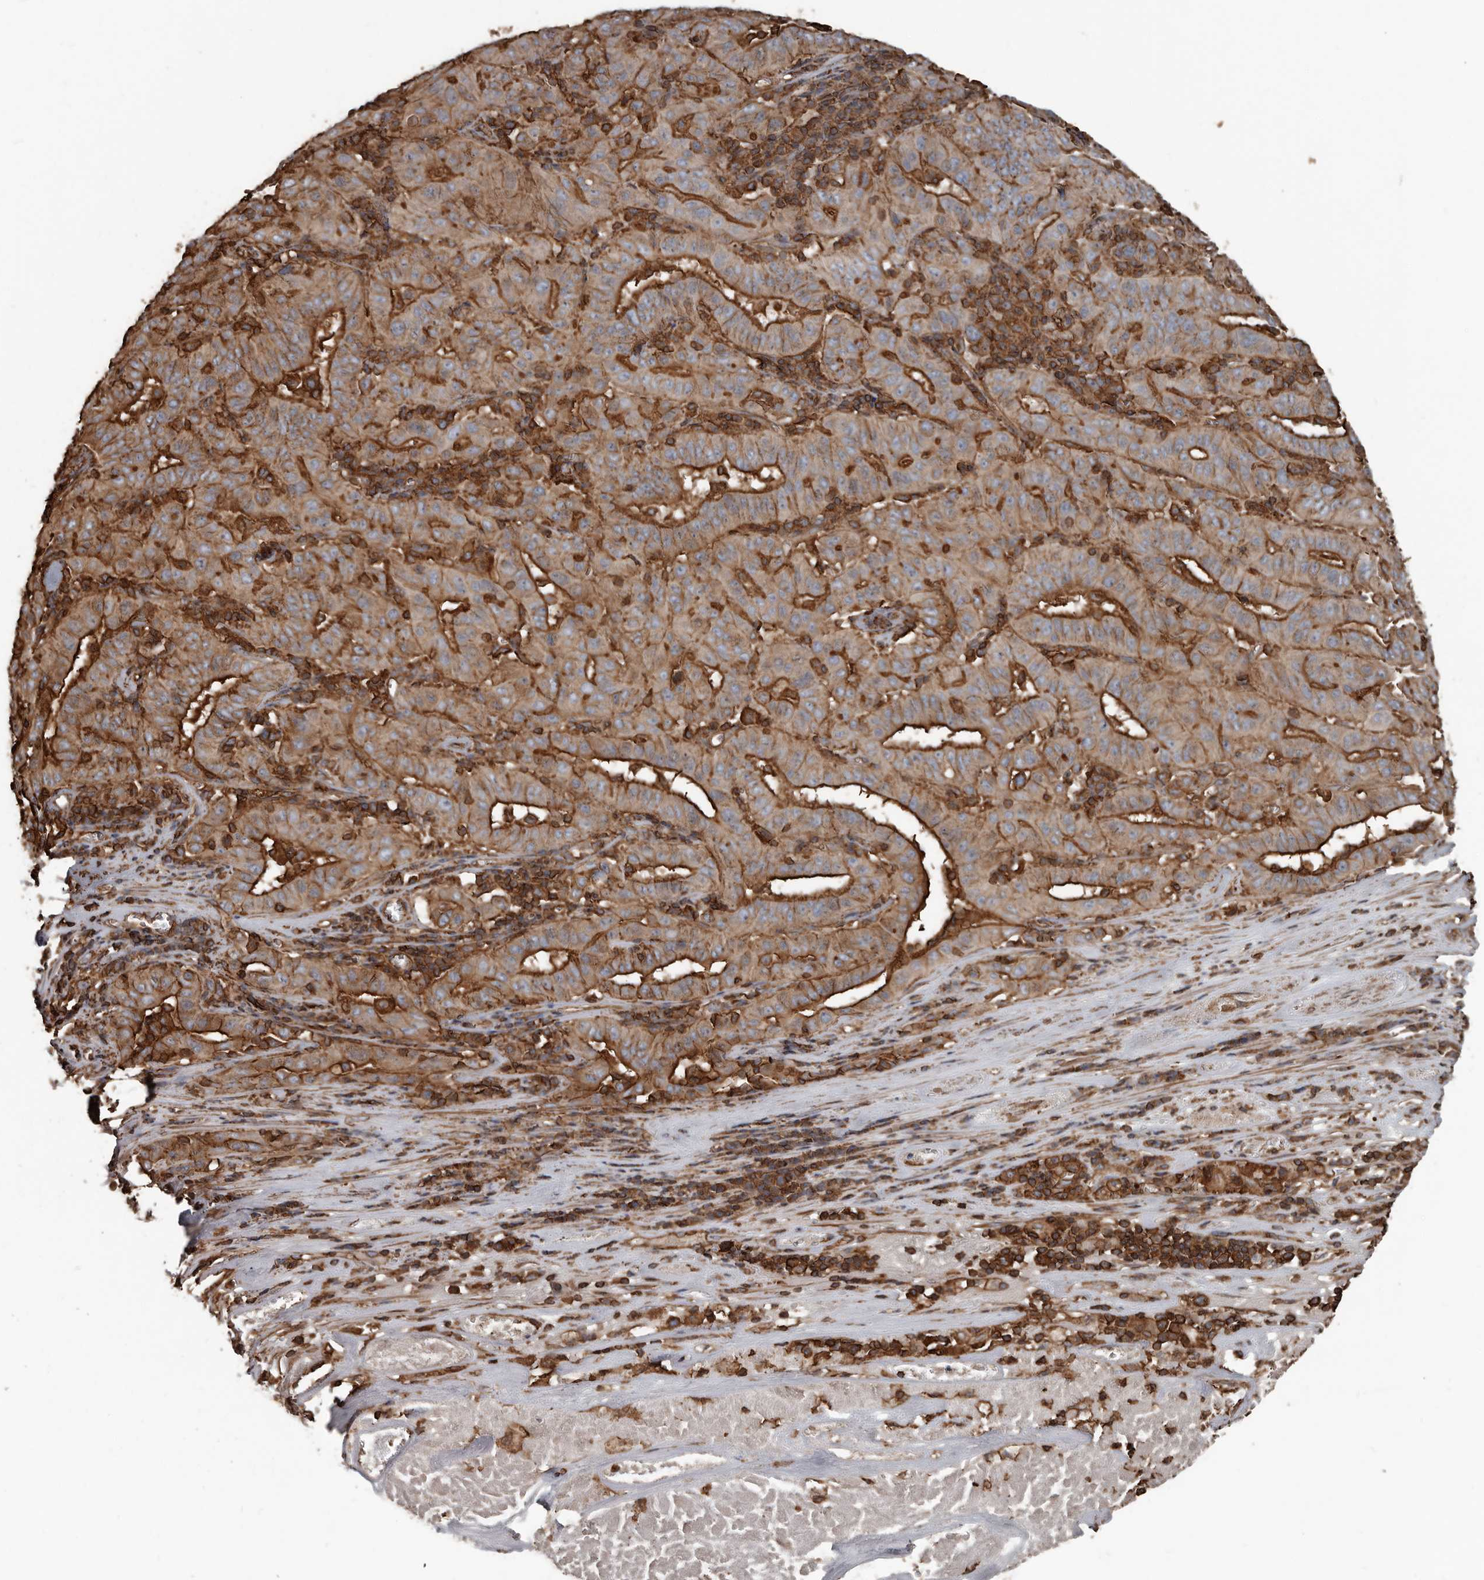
{"staining": {"intensity": "strong", "quantity": "25%-75%", "location": "cytoplasmic/membranous"}, "tissue": "pancreatic cancer", "cell_type": "Tumor cells", "image_type": "cancer", "snomed": [{"axis": "morphology", "description": "Adenocarcinoma, NOS"}, {"axis": "topography", "description": "Pancreas"}], "caption": "Adenocarcinoma (pancreatic) stained with a protein marker reveals strong staining in tumor cells.", "gene": "DENND6B", "patient": {"sex": "male", "age": 63}}